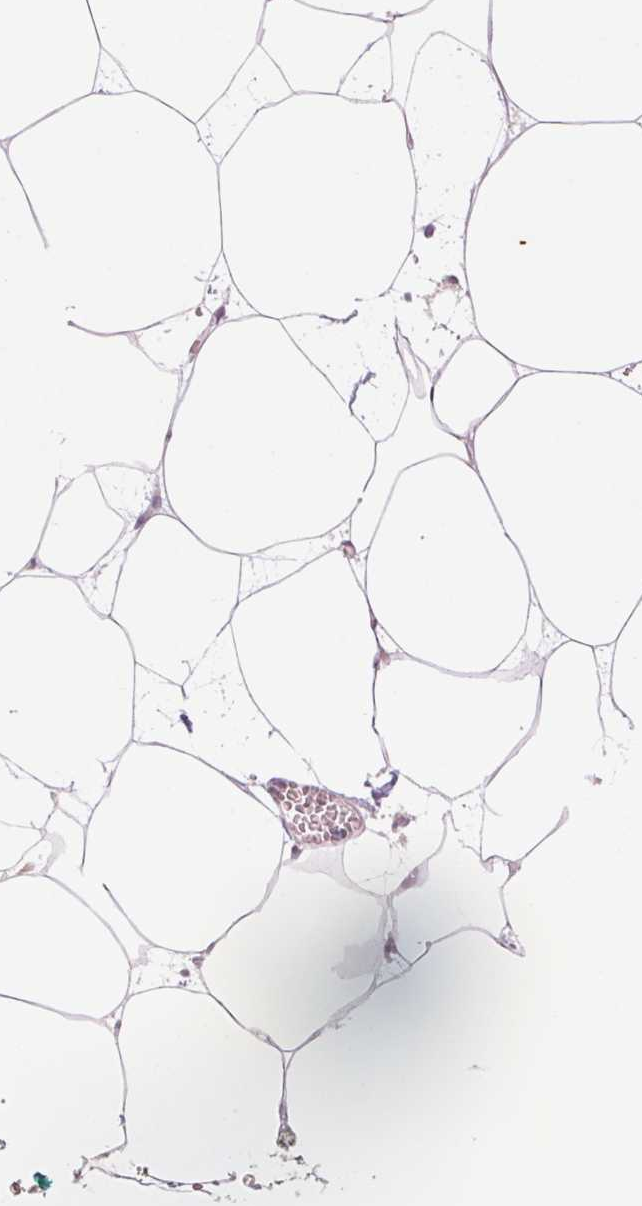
{"staining": {"intensity": "negative", "quantity": "none", "location": "none"}, "tissue": "adipose tissue", "cell_type": "Adipocytes", "image_type": "normal", "snomed": [{"axis": "morphology", "description": "Normal tissue, NOS"}, {"axis": "topography", "description": "Adipose tissue"}, {"axis": "topography", "description": "Pancreas"}, {"axis": "topography", "description": "Peripheral nerve tissue"}], "caption": "Adipocytes are negative for brown protein staining in normal adipose tissue. (DAB (3,3'-diaminobenzidine) immunohistochemistry (IHC), high magnification).", "gene": "MPO", "patient": {"sex": "female", "age": 58}}